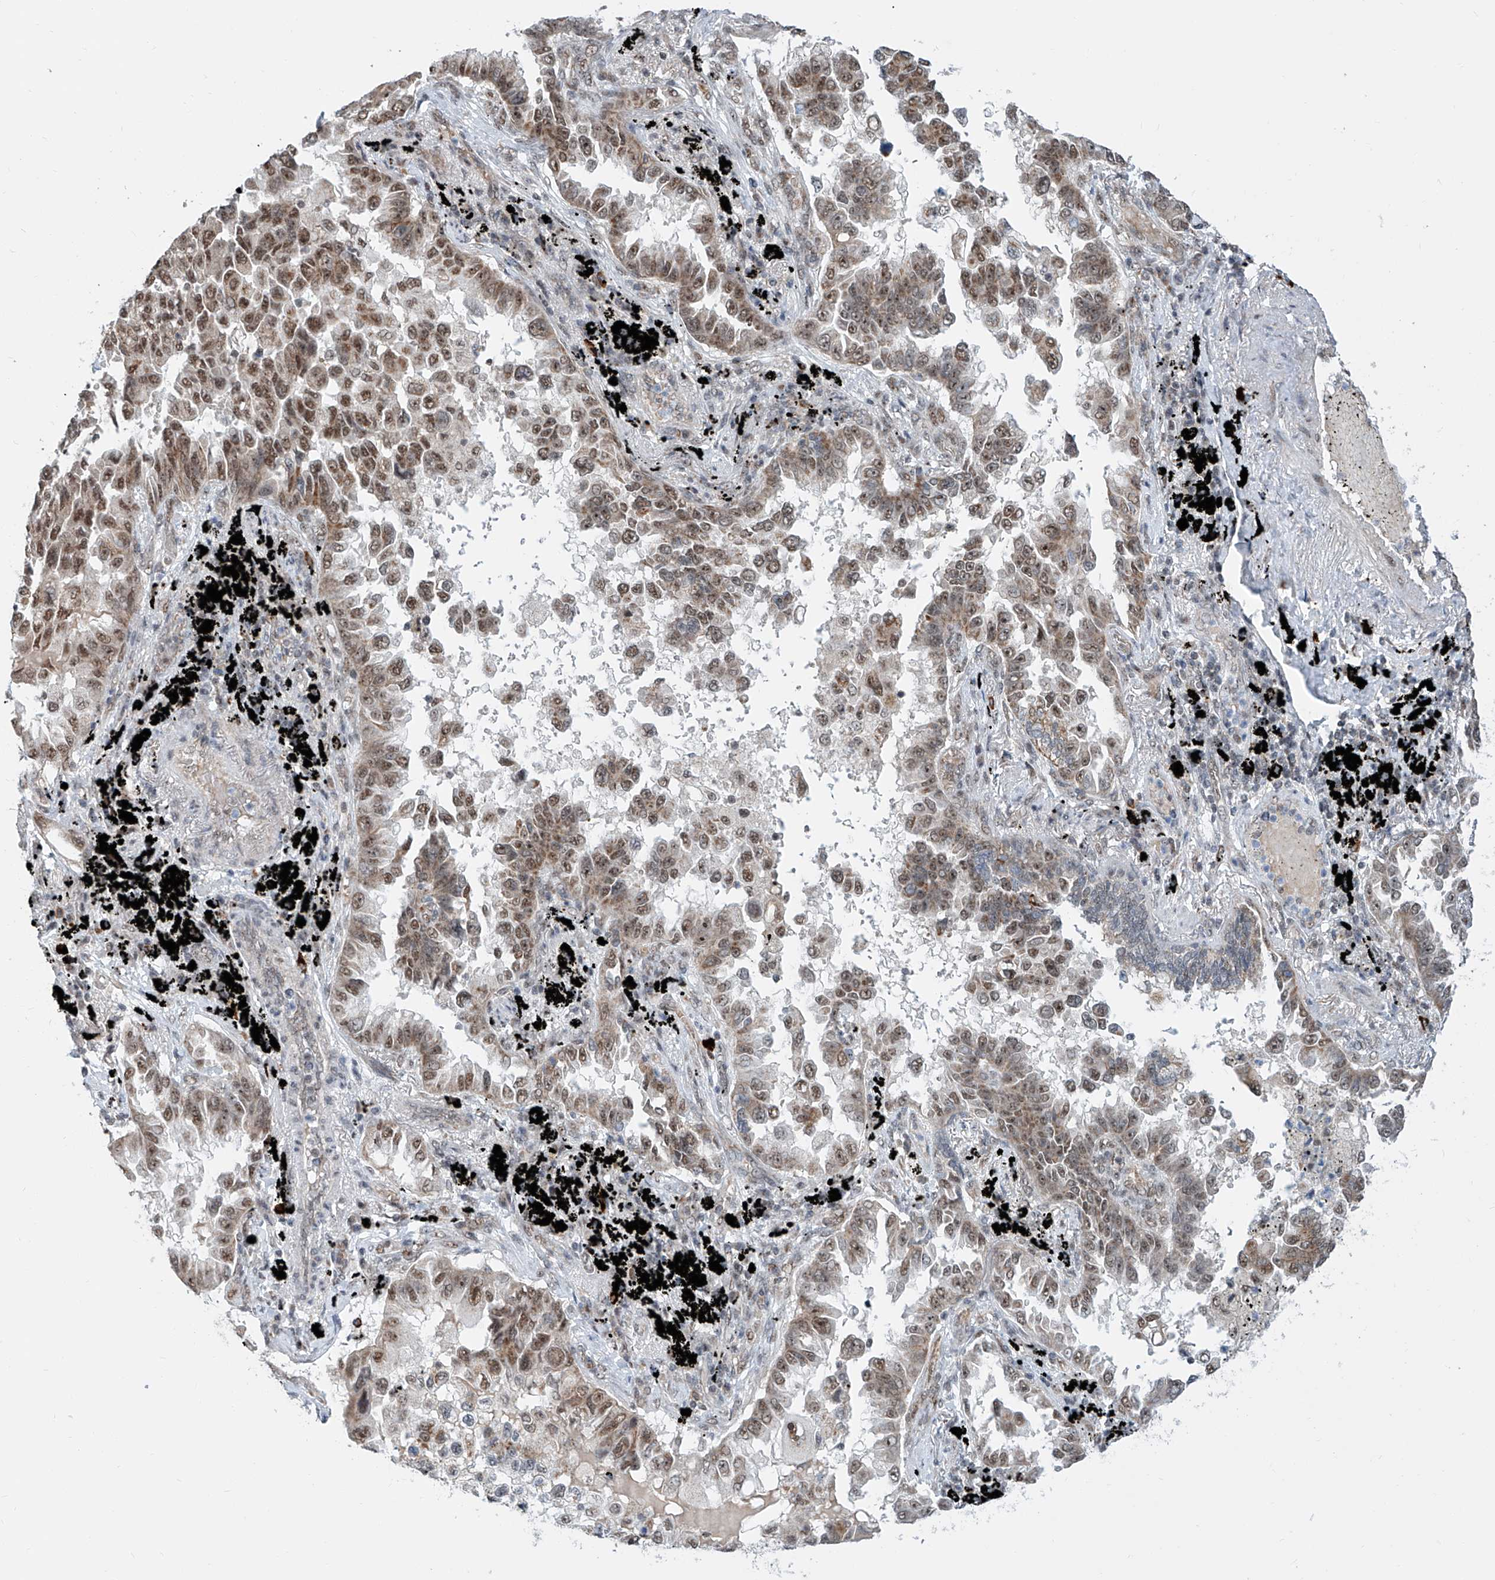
{"staining": {"intensity": "moderate", "quantity": ">75%", "location": "cytoplasmic/membranous,nuclear"}, "tissue": "lung cancer", "cell_type": "Tumor cells", "image_type": "cancer", "snomed": [{"axis": "morphology", "description": "Adenocarcinoma, NOS"}, {"axis": "topography", "description": "Lung"}], "caption": "Tumor cells show medium levels of moderate cytoplasmic/membranous and nuclear expression in approximately >75% of cells in human adenocarcinoma (lung).", "gene": "SDE2", "patient": {"sex": "female", "age": 67}}